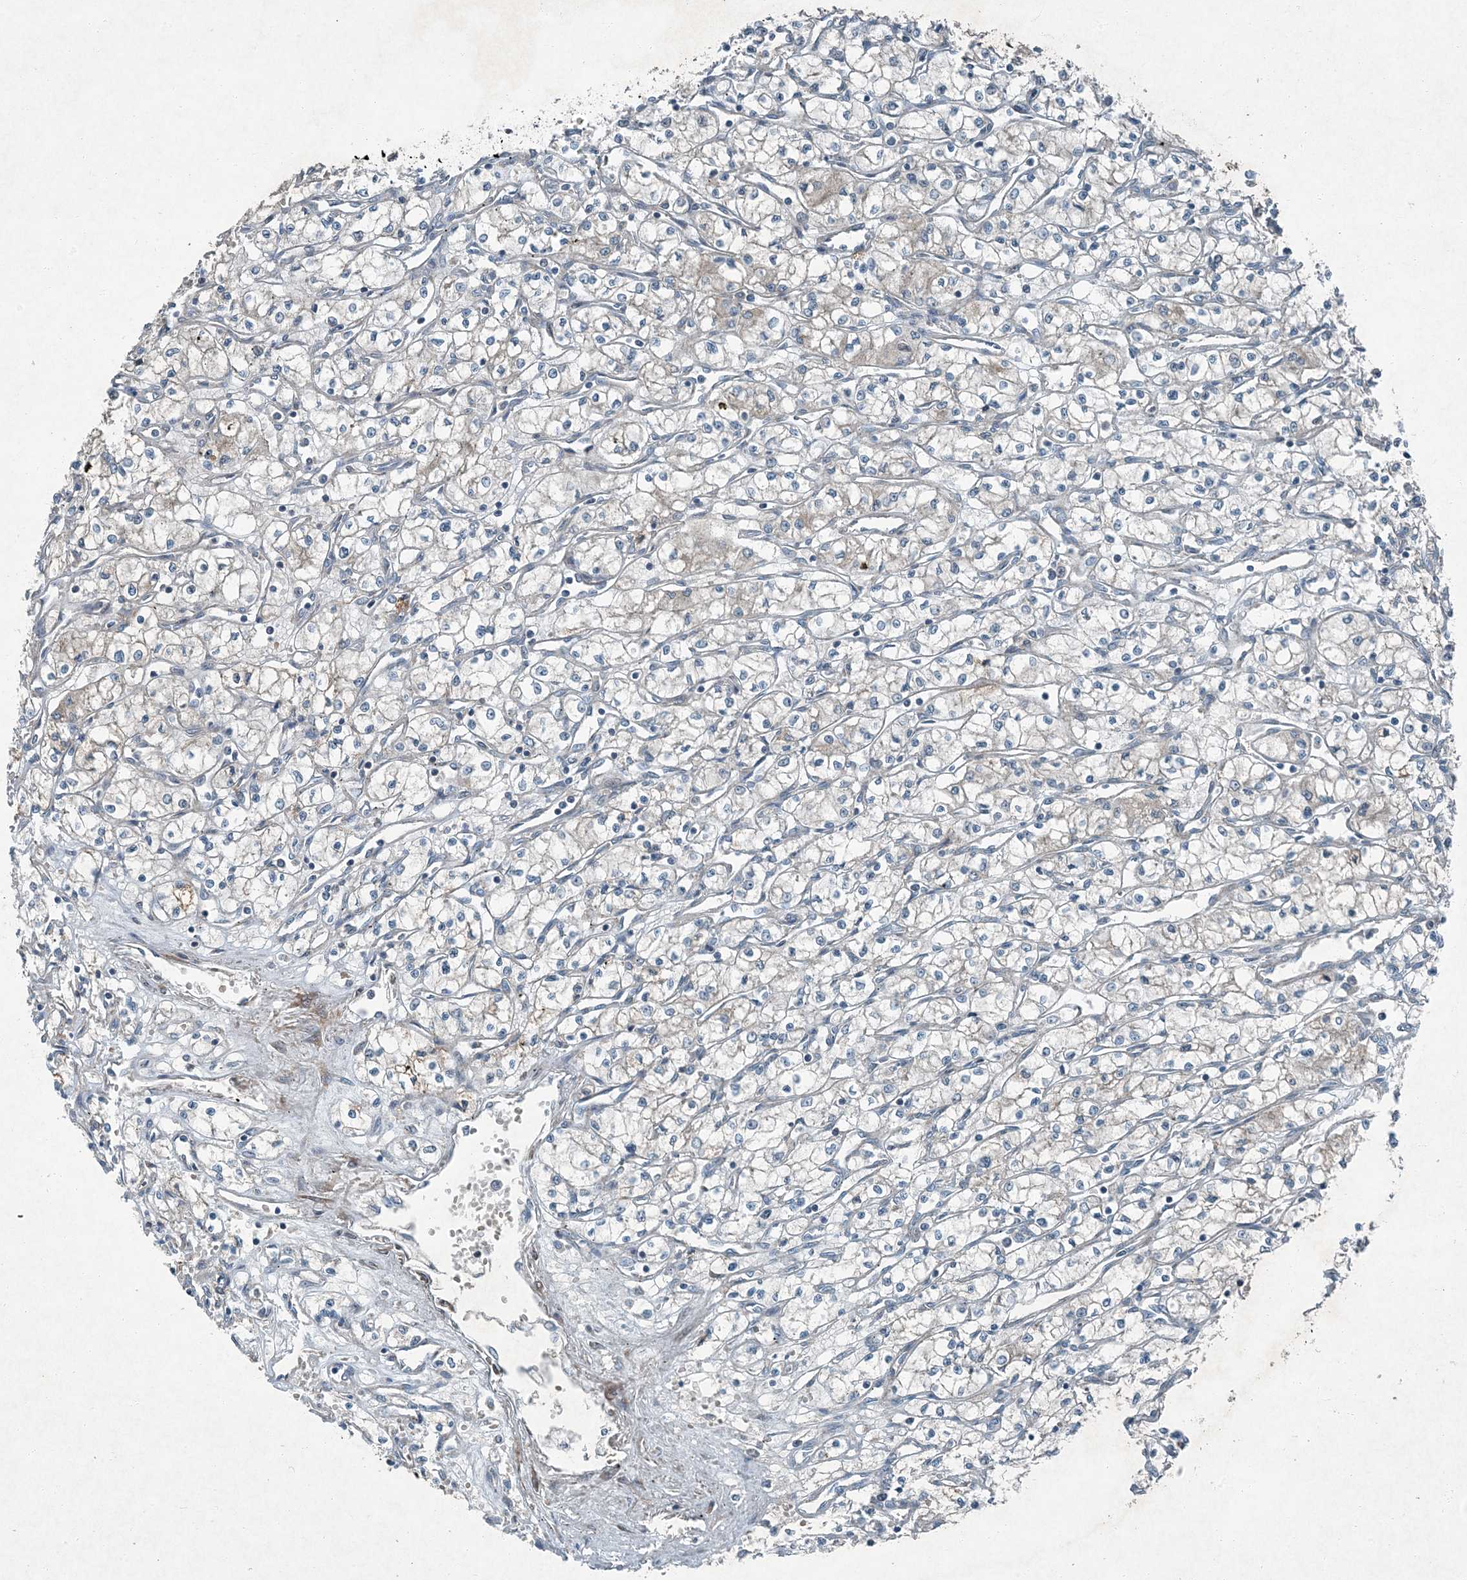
{"staining": {"intensity": "weak", "quantity": "<25%", "location": "cytoplasmic/membranous"}, "tissue": "renal cancer", "cell_type": "Tumor cells", "image_type": "cancer", "snomed": [{"axis": "morphology", "description": "Adenocarcinoma, NOS"}, {"axis": "topography", "description": "Kidney"}], "caption": "Human renal cancer (adenocarcinoma) stained for a protein using IHC shows no expression in tumor cells.", "gene": "APOM", "patient": {"sex": "male", "age": 59}}